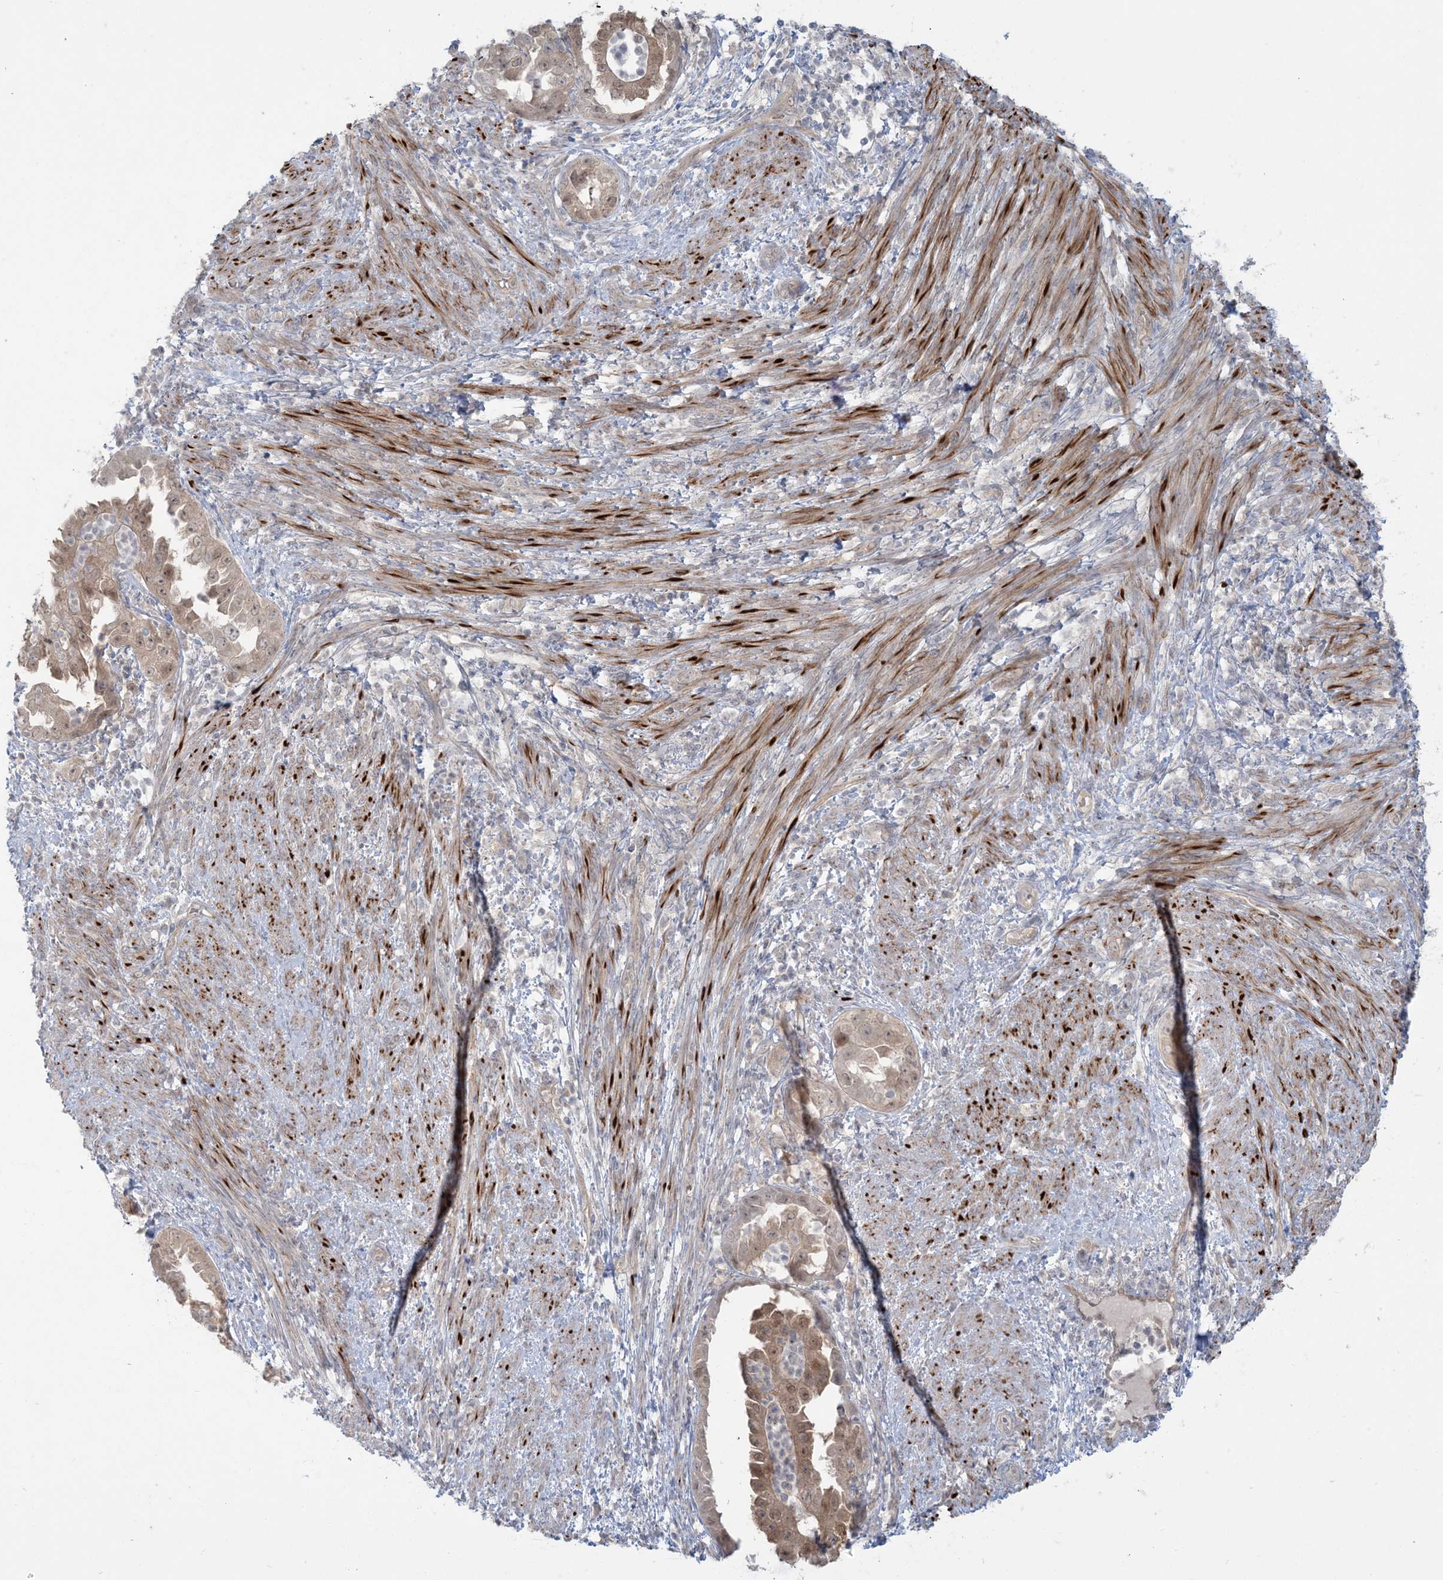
{"staining": {"intensity": "moderate", "quantity": "25%-75%", "location": "cytoplasmic/membranous,nuclear"}, "tissue": "endometrial cancer", "cell_type": "Tumor cells", "image_type": "cancer", "snomed": [{"axis": "morphology", "description": "Adenocarcinoma, NOS"}, {"axis": "topography", "description": "Endometrium"}], "caption": "The immunohistochemical stain highlights moderate cytoplasmic/membranous and nuclear positivity in tumor cells of endometrial adenocarcinoma tissue.", "gene": "NRBP2", "patient": {"sex": "female", "age": 85}}